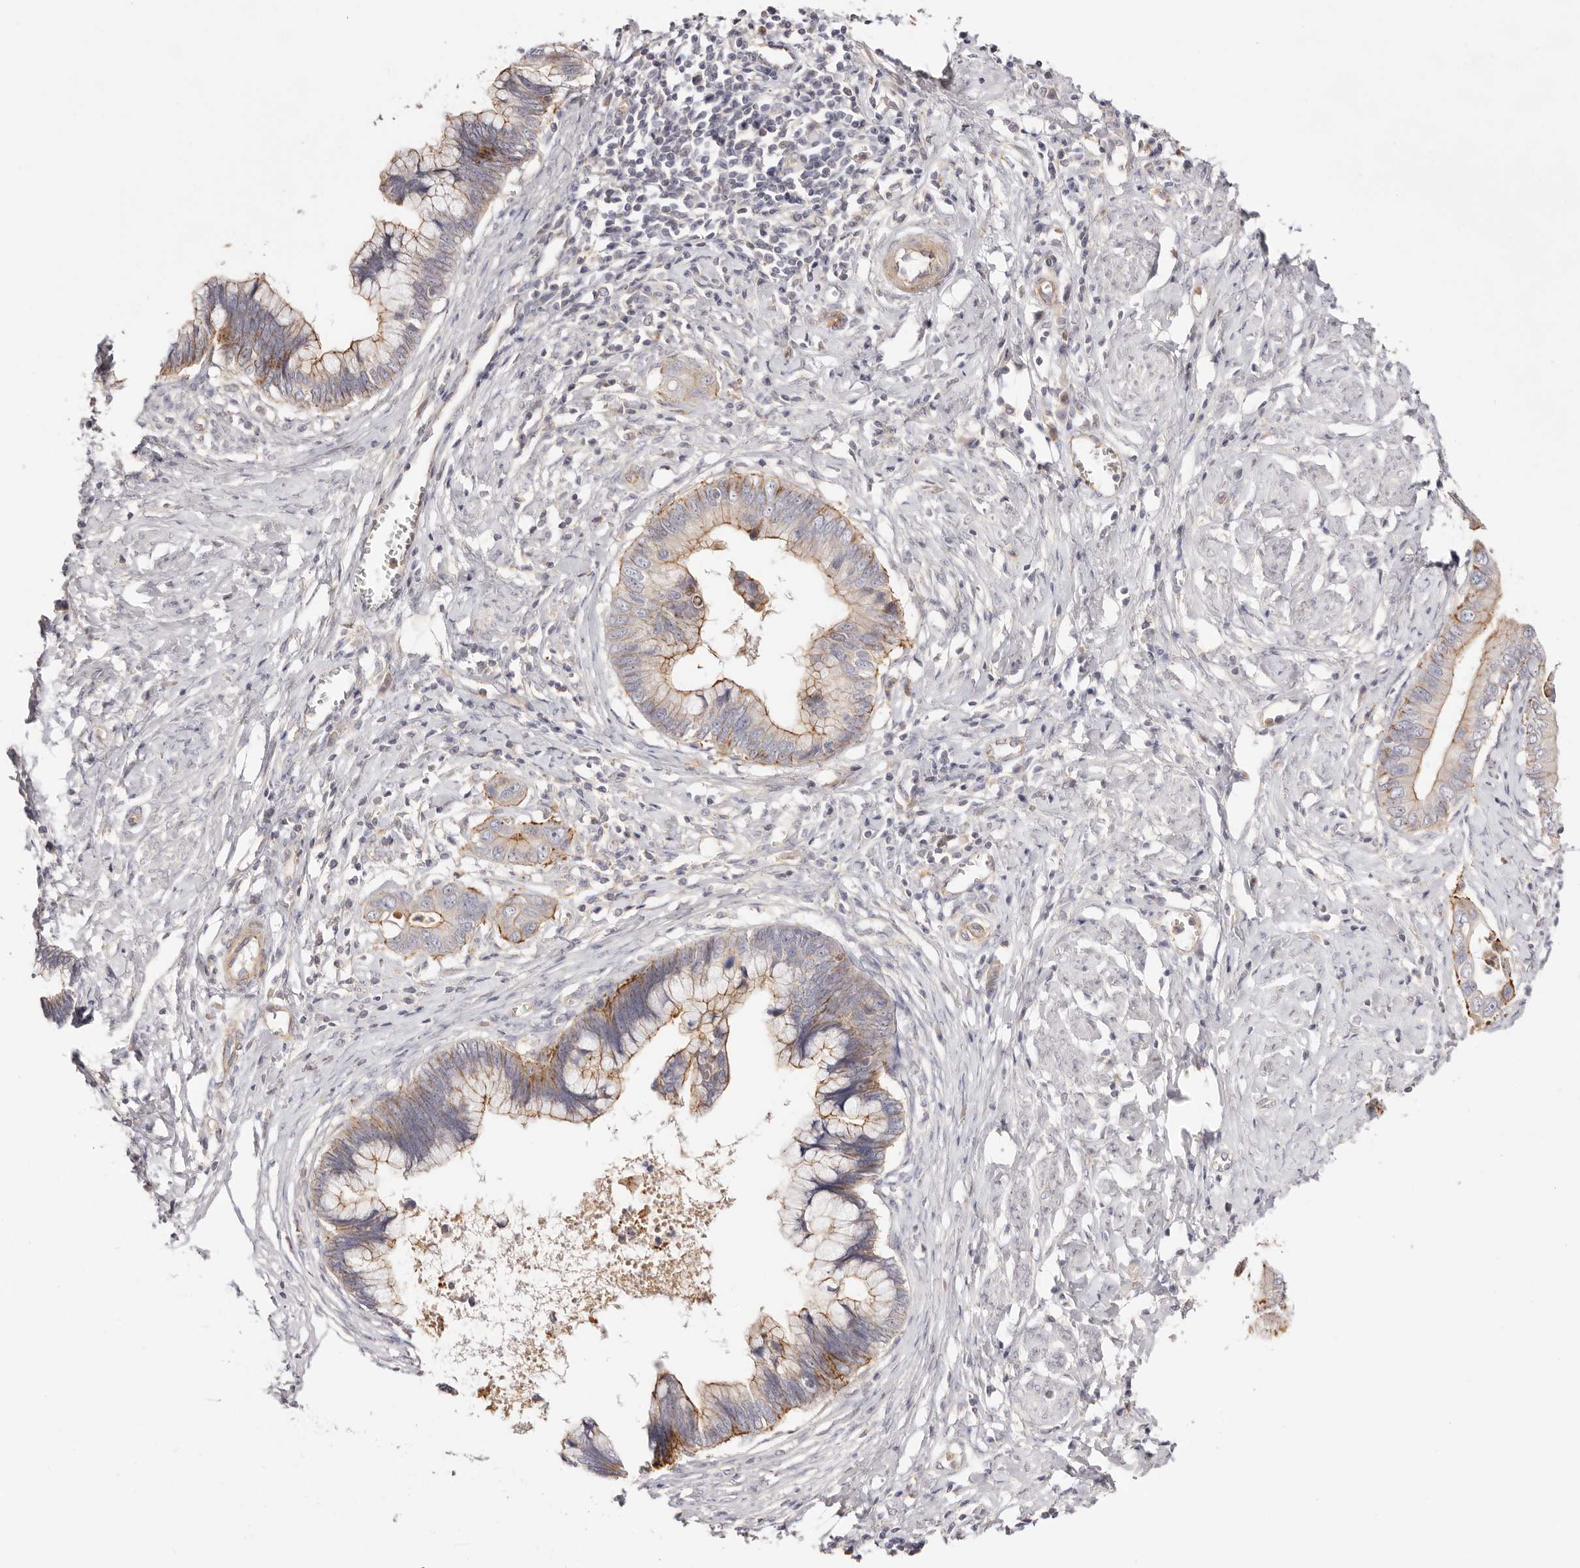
{"staining": {"intensity": "moderate", "quantity": ">75%", "location": "cytoplasmic/membranous"}, "tissue": "cervical cancer", "cell_type": "Tumor cells", "image_type": "cancer", "snomed": [{"axis": "morphology", "description": "Adenocarcinoma, NOS"}, {"axis": "topography", "description": "Cervix"}], "caption": "Cervical cancer (adenocarcinoma) stained with a protein marker demonstrates moderate staining in tumor cells.", "gene": "SLC35B2", "patient": {"sex": "female", "age": 44}}